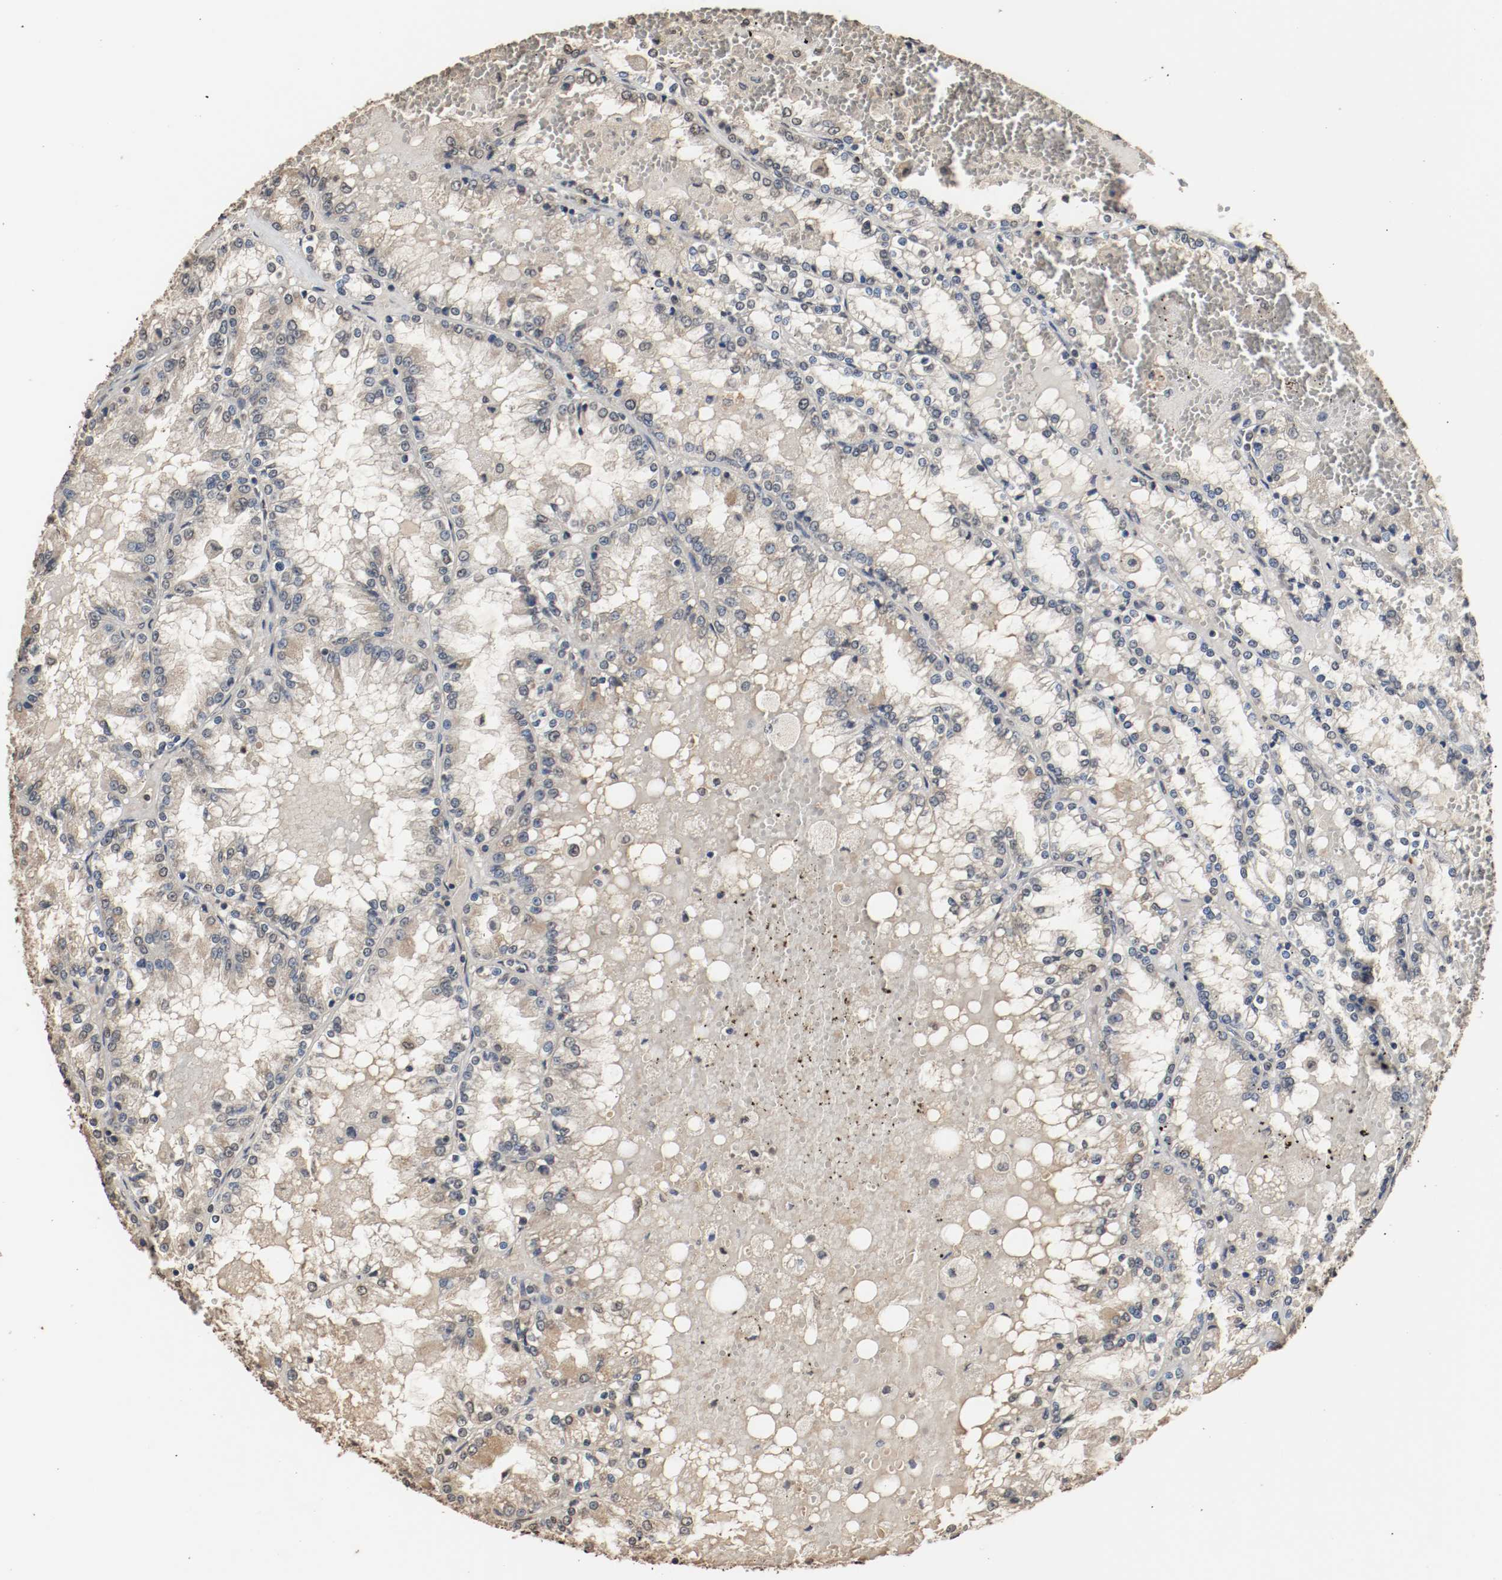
{"staining": {"intensity": "negative", "quantity": "none", "location": "none"}, "tissue": "renal cancer", "cell_type": "Tumor cells", "image_type": "cancer", "snomed": [{"axis": "morphology", "description": "Adenocarcinoma, NOS"}, {"axis": "topography", "description": "Kidney"}], "caption": "Histopathology image shows no significant protein staining in tumor cells of renal cancer (adenocarcinoma).", "gene": "RTN4", "patient": {"sex": "female", "age": 56}}